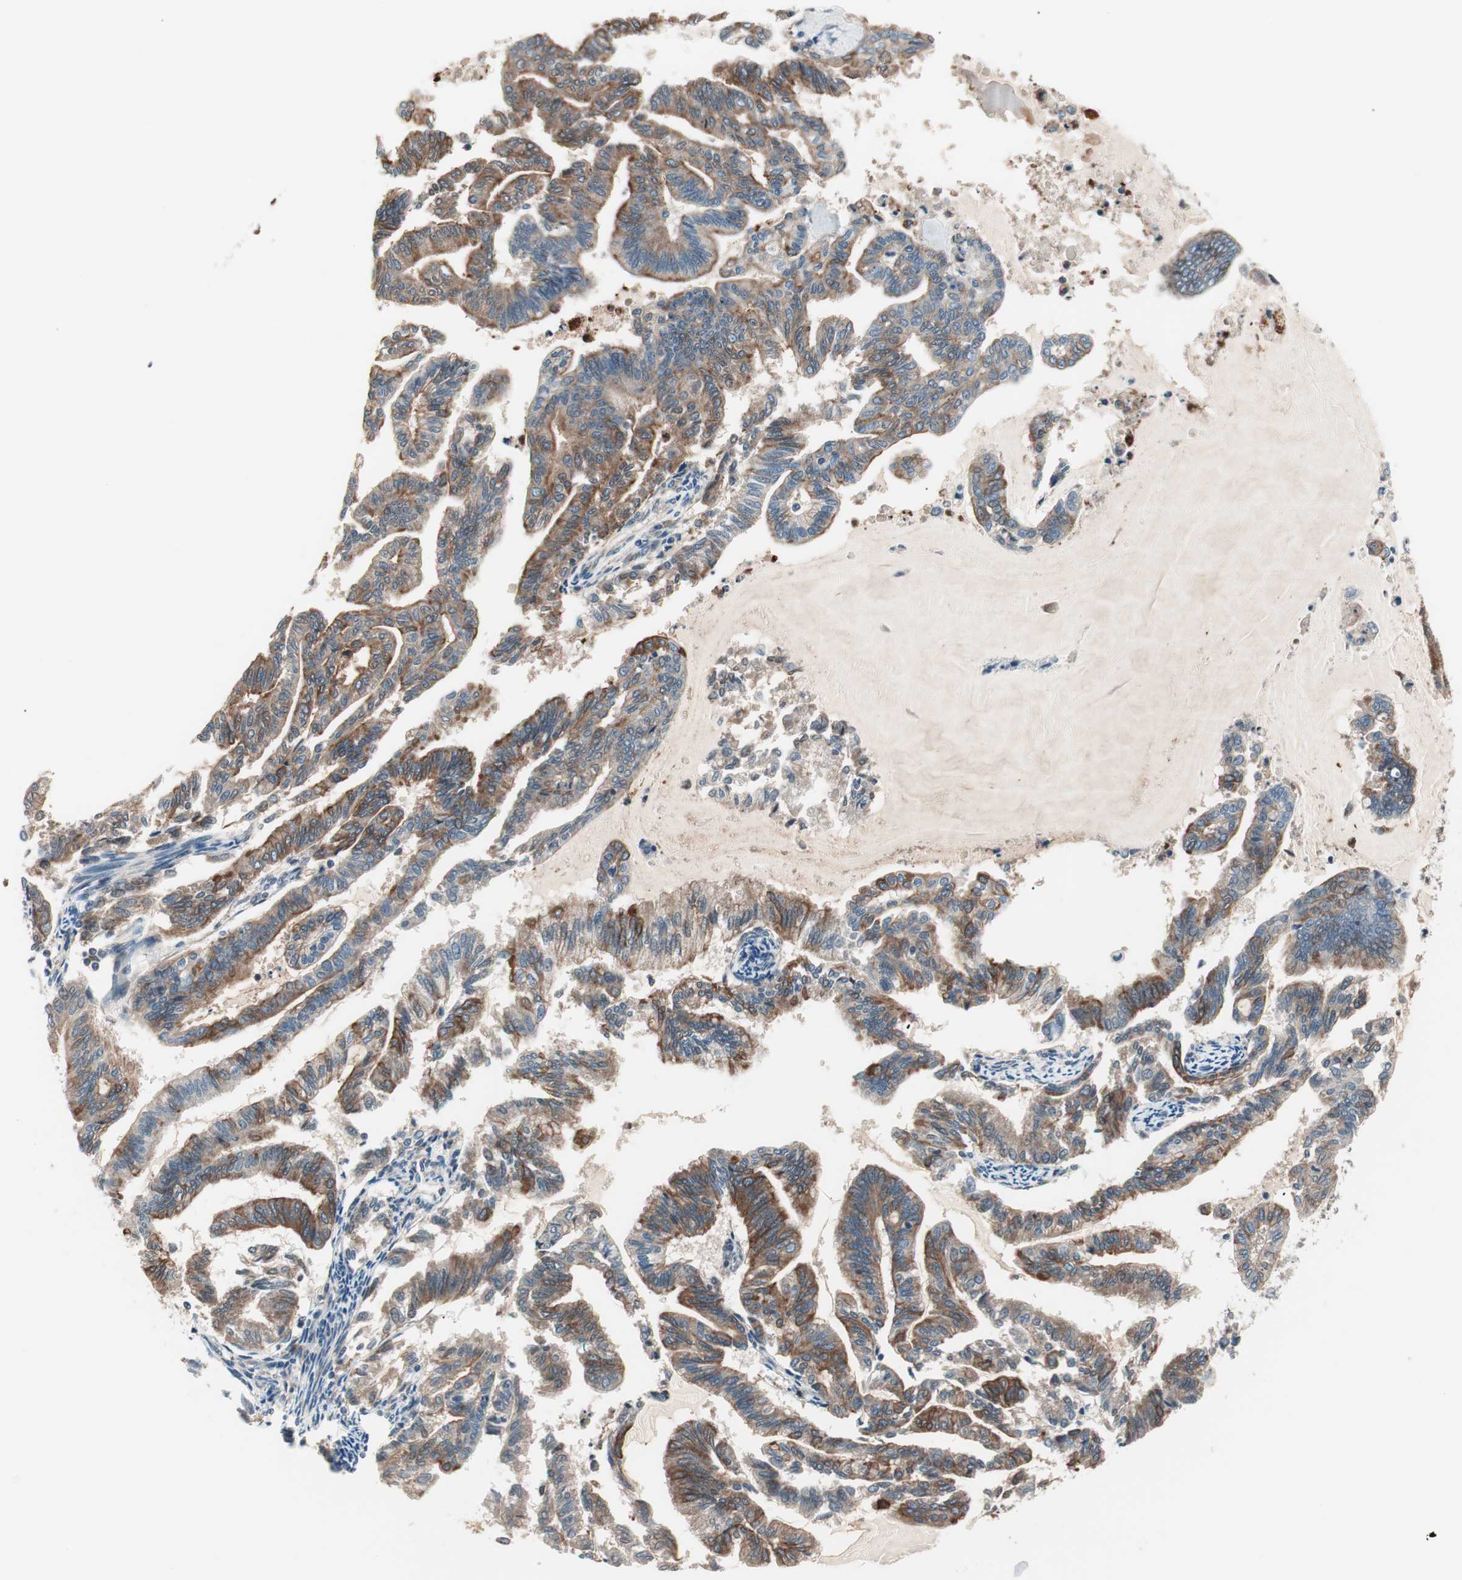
{"staining": {"intensity": "strong", "quantity": ">75%", "location": "cytoplasmic/membranous"}, "tissue": "endometrial cancer", "cell_type": "Tumor cells", "image_type": "cancer", "snomed": [{"axis": "morphology", "description": "Adenocarcinoma, NOS"}, {"axis": "topography", "description": "Endometrium"}], "caption": "High-power microscopy captured an IHC photomicrograph of endometrial cancer (adenocarcinoma), revealing strong cytoplasmic/membranous staining in approximately >75% of tumor cells.", "gene": "TSG101", "patient": {"sex": "female", "age": 79}}